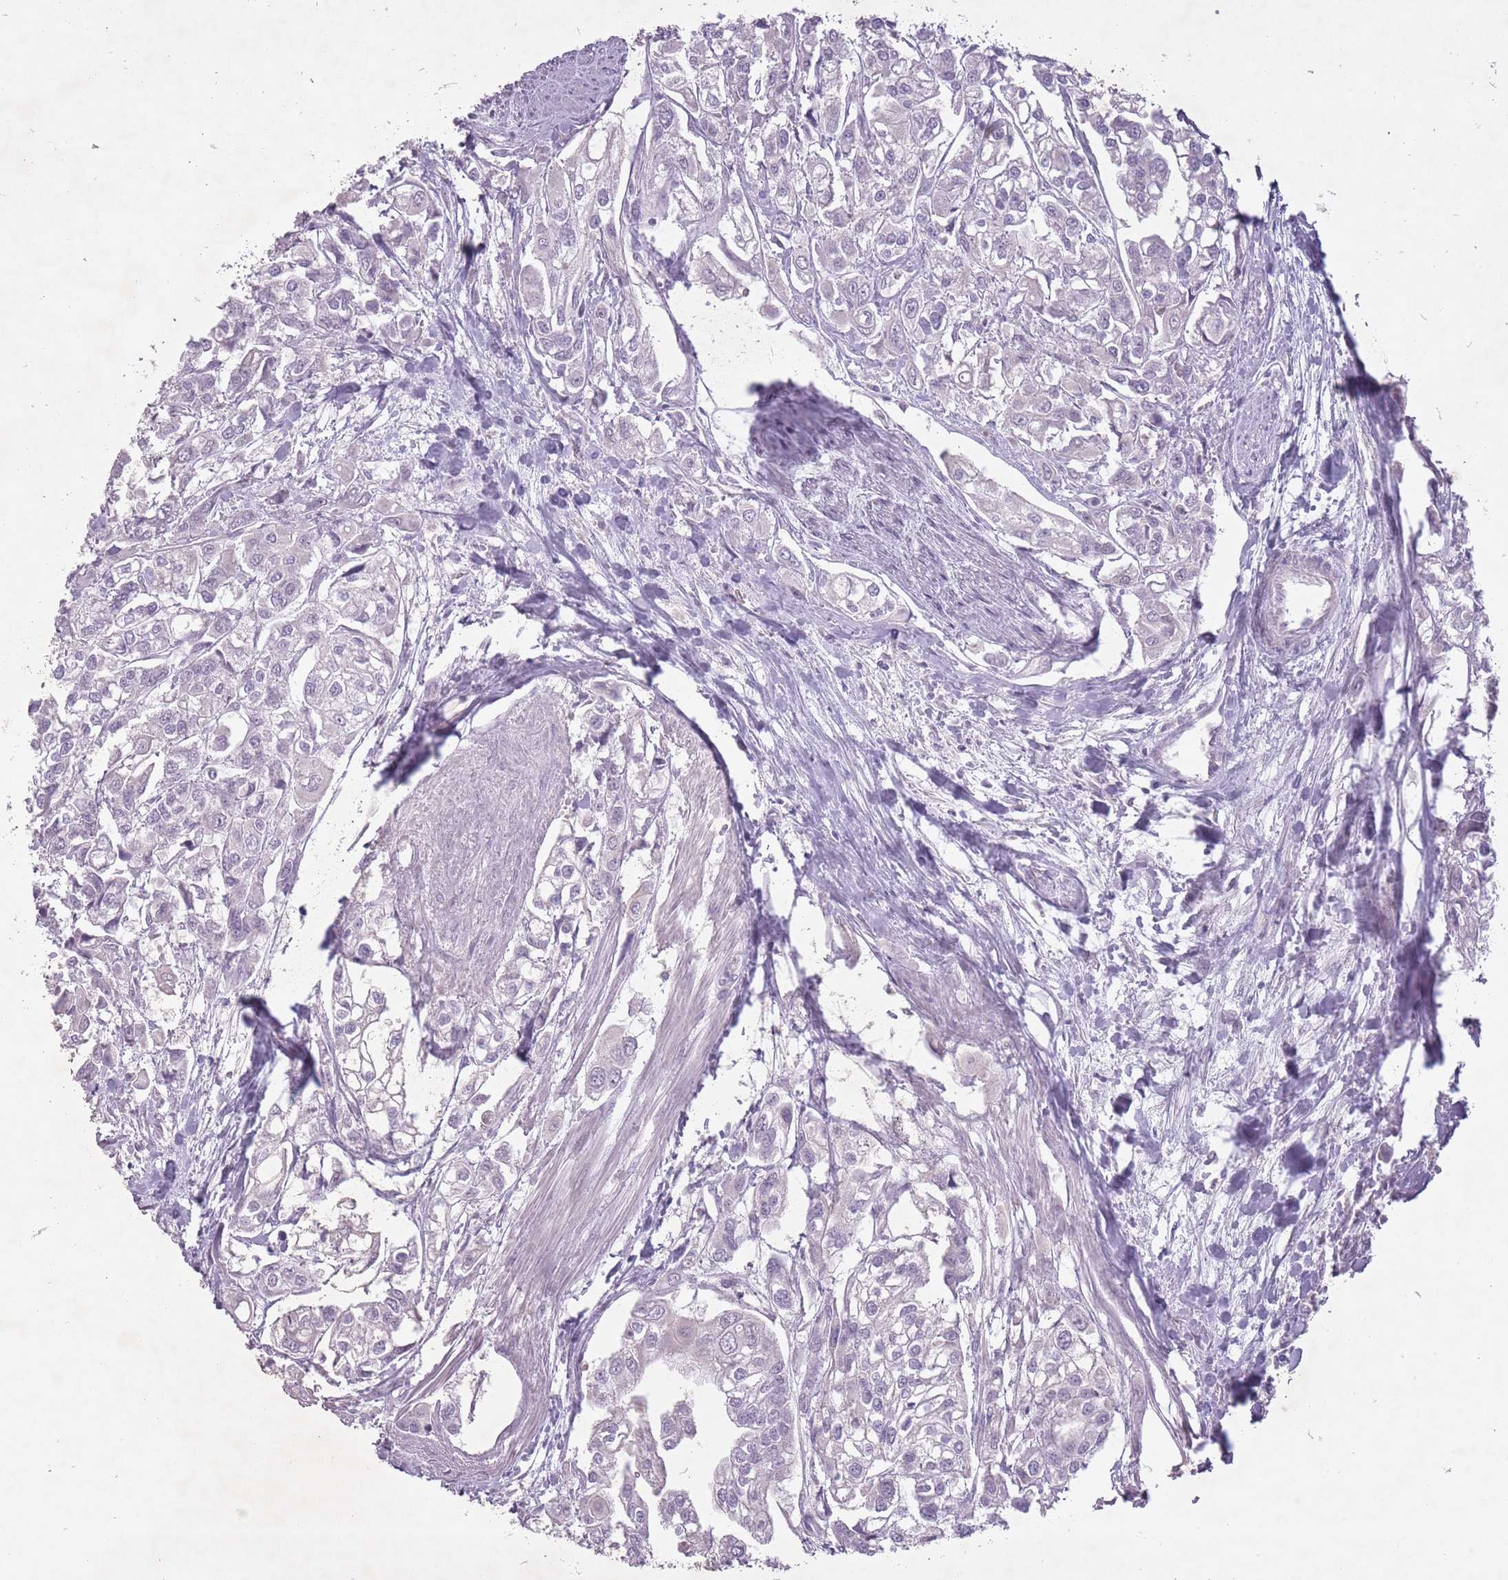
{"staining": {"intensity": "negative", "quantity": "none", "location": "none"}, "tissue": "urothelial cancer", "cell_type": "Tumor cells", "image_type": "cancer", "snomed": [{"axis": "morphology", "description": "Urothelial carcinoma, High grade"}, {"axis": "topography", "description": "Urinary bladder"}], "caption": "Immunohistochemistry (IHC) image of urothelial carcinoma (high-grade) stained for a protein (brown), which demonstrates no expression in tumor cells.", "gene": "FAM43B", "patient": {"sex": "male", "age": 67}}